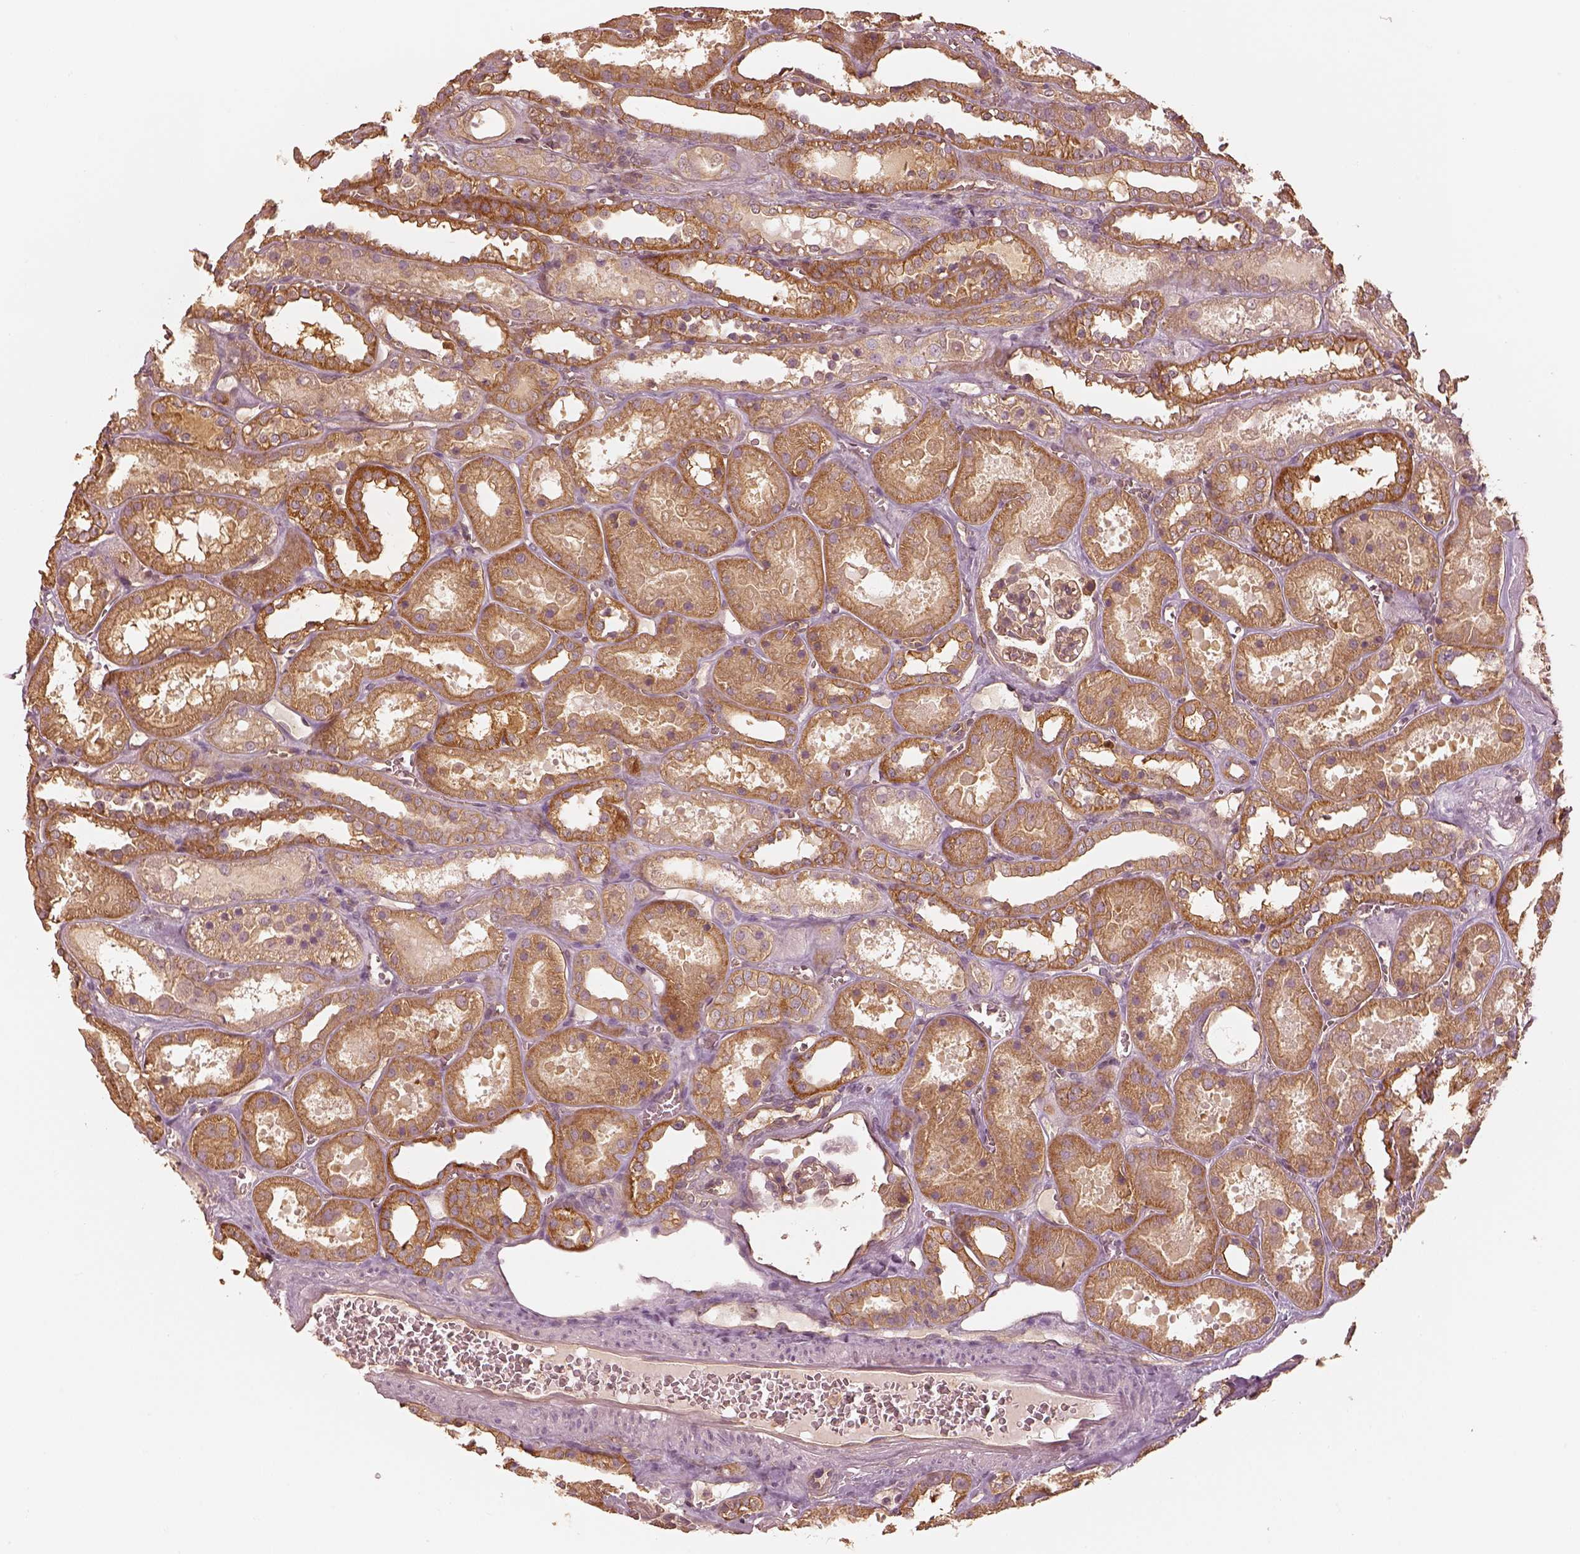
{"staining": {"intensity": "moderate", "quantity": "<25%", "location": "cytoplasmic/membranous"}, "tissue": "kidney", "cell_type": "Cells in glomeruli", "image_type": "normal", "snomed": [{"axis": "morphology", "description": "Normal tissue, NOS"}, {"axis": "topography", "description": "Kidney"}], "caption": "Human kidney stained with a brown dye reveals moderate cytoplasmic/membranous positive expression in about <25% of cells in glomeruli.", "gene": "WDR7", "patient": {"sex": "female", "age": 41}}